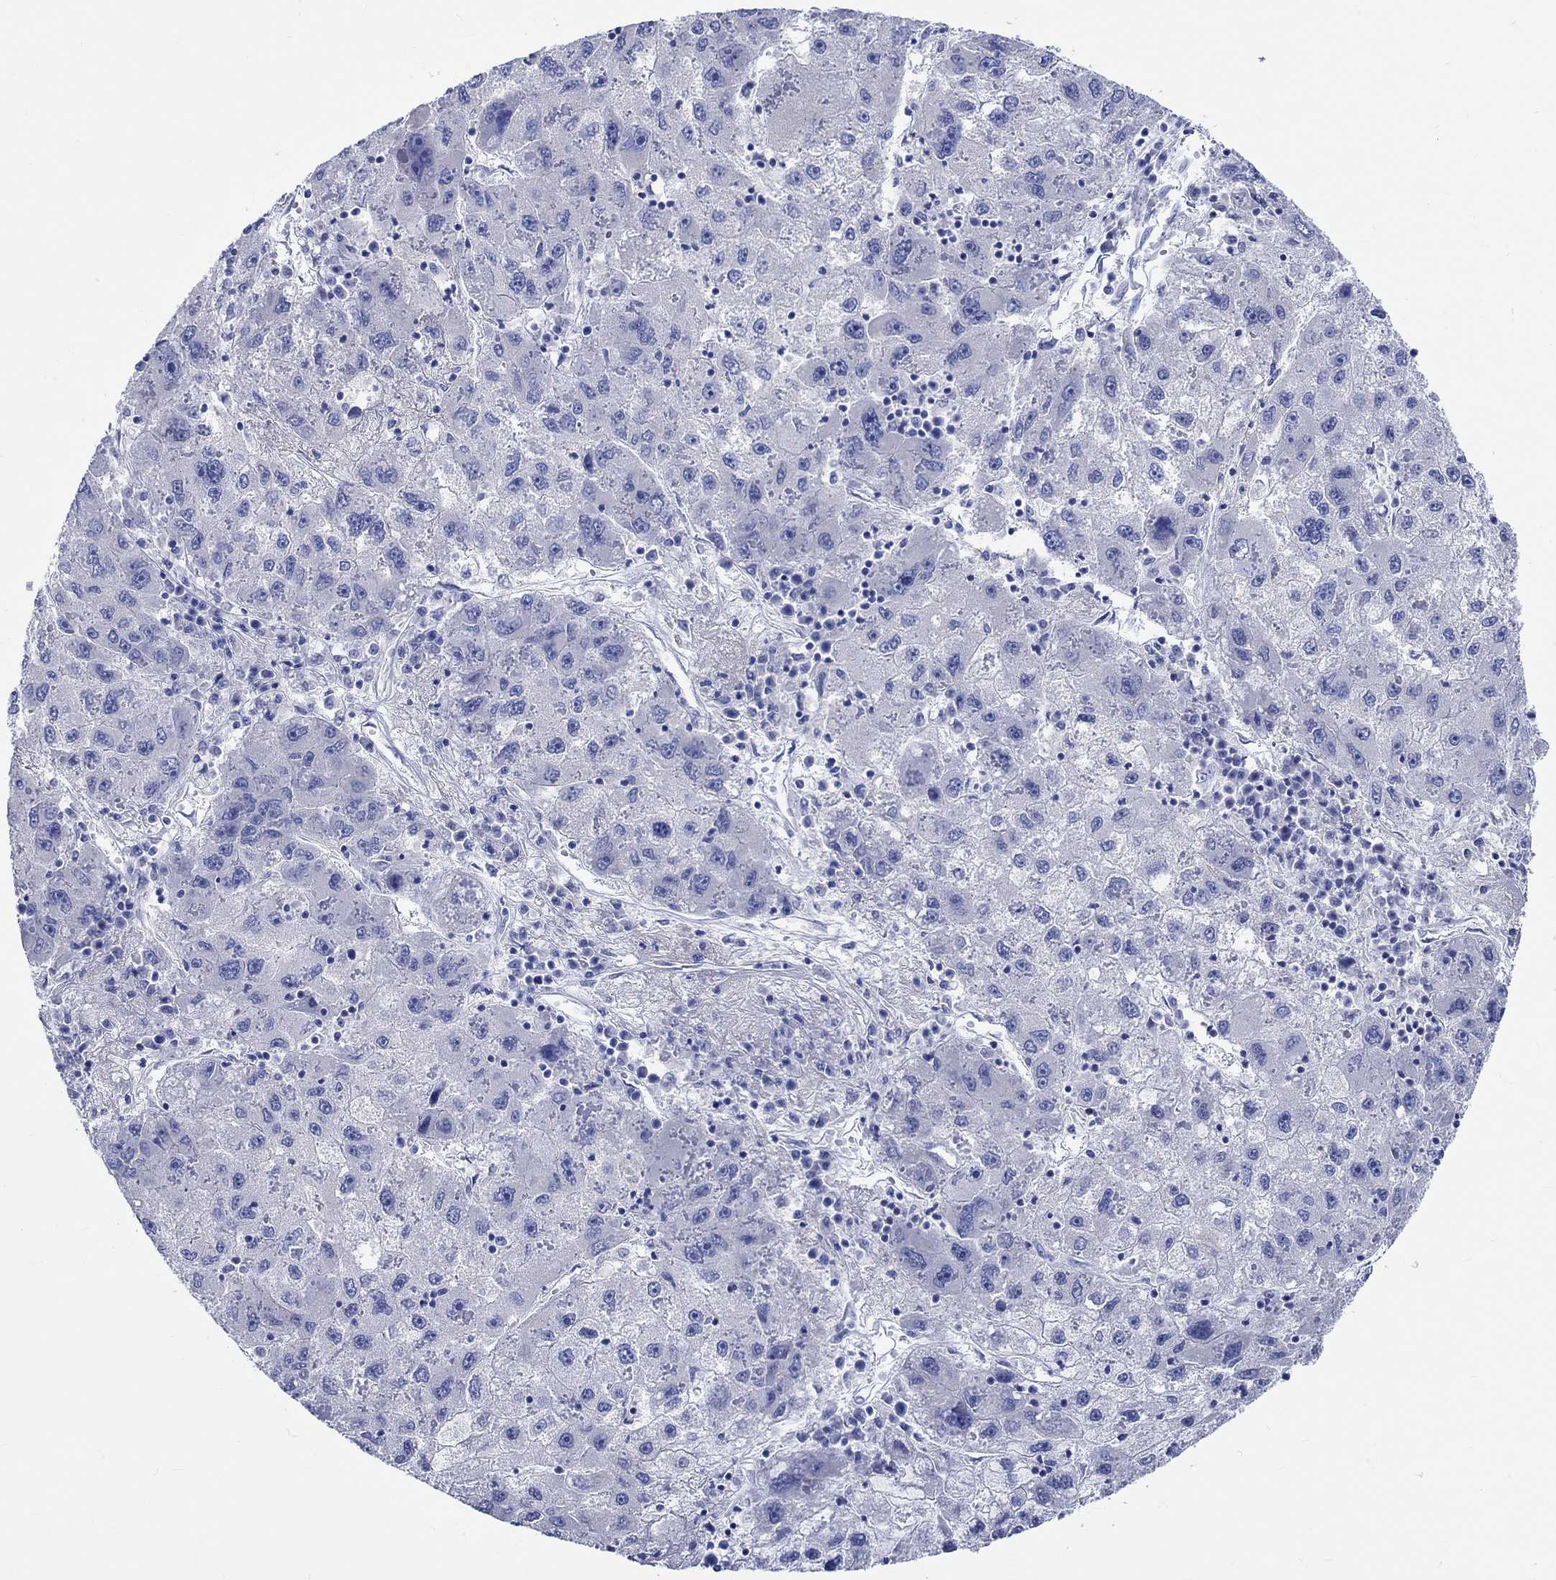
{"staining": {"intensity": "negative", "quantity": "none", "location": "none"}, "tissue": "liver cancer", "cell_type": "Tumor cells", "image_type": "cancer", "snomed": [{"axis": "morphology", "description": "Carcinoma, Hepatocellular, NOS"}, {"axis": "topography", "description": "Liver"}], "caption": "Tumor cells show no significant staining in liver hepatocellular carcinoma. (Immunohistochemistry, brightfield microscopy, high magnification).", "gene": "PTPRN2", "patient": {"sex": "male", "age": 75}}